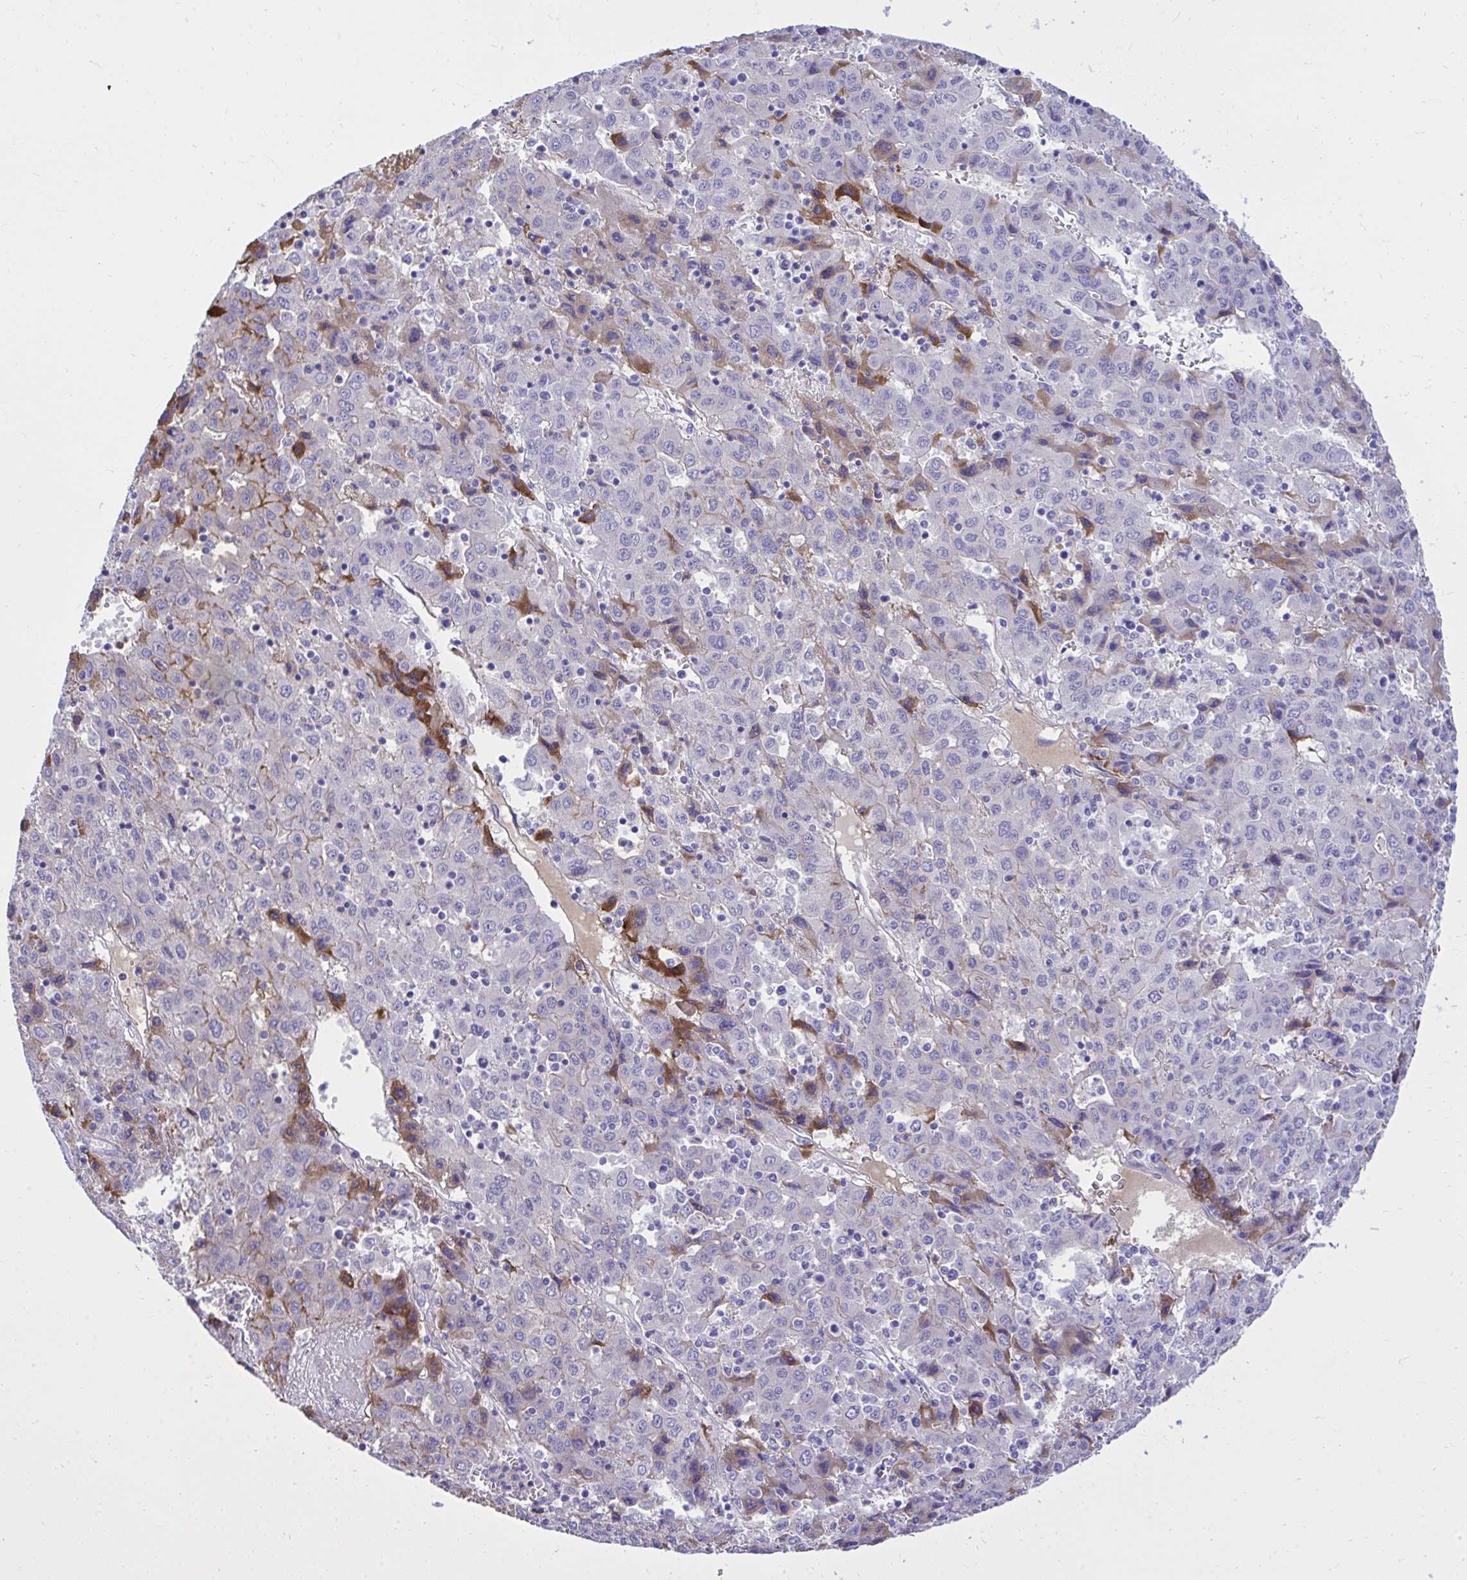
{"staining": {"intensity": "negative", "quantity": "none", "location": "none"}, "tissue": "liver cancer", "cell_type": "Tumor cells", "image_type": "cancer", "snomed": [{"axis": "morphology", "description": "Carcinoma, Hepatocellular, NOS"}, {"axis": "topography", "description": "Liver"}], "caption": "This micrograph is of liver cancer (hepatocellular carcinoma) stained with immunohistochemistry (IHC) to label a protein in brown with the nuclei are counter-stained blue. There is no positivity in tumor cells.", "gene": "HRG", "patient": {"sex": "female", "age": 53}}